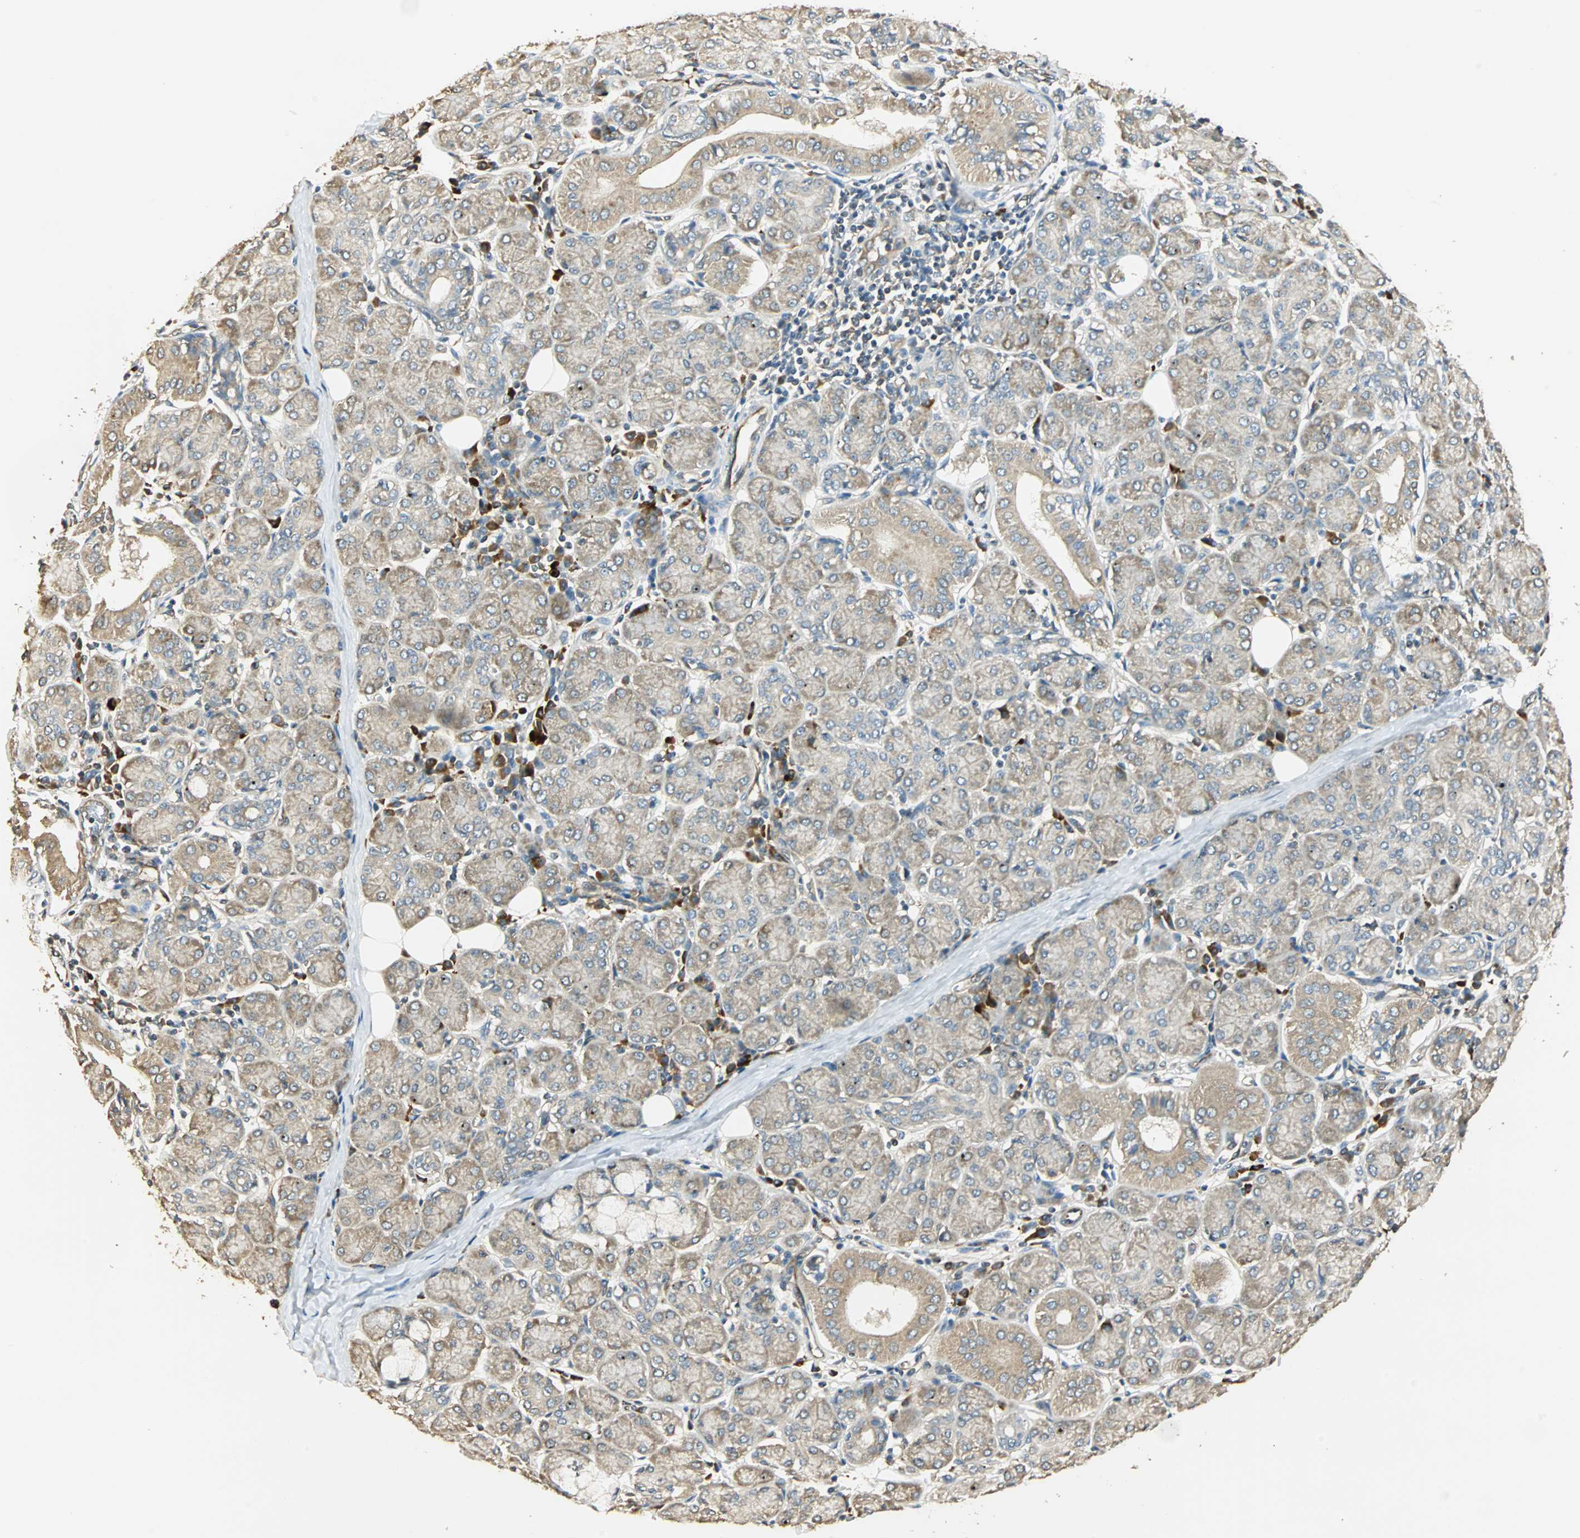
{"staining": {"intensity": "weak", "quantity": ">75%", "location": "cytoplasmic/membranous"}, "tissue": "salivary gland", "cell_type": "Glandular cells", "image_type": "normal", "snomed": [{"axis": "morphology", "description": "Normal tissue, NOS"}, {"axis": "morphology", "description": "Inflammation, NOS"}, {"axis": "topography", "description": "Lymph node"}, {"axis": "topography", "description": "Salivary gland"}], "caption": "Human salivary gland stained for a protein (brown) reveals weak cytoplasmic/membranous positive expression in about >75% of glandular cells.", "gene": "GALK1", "patient": {"sex": "male", "age": 3}}